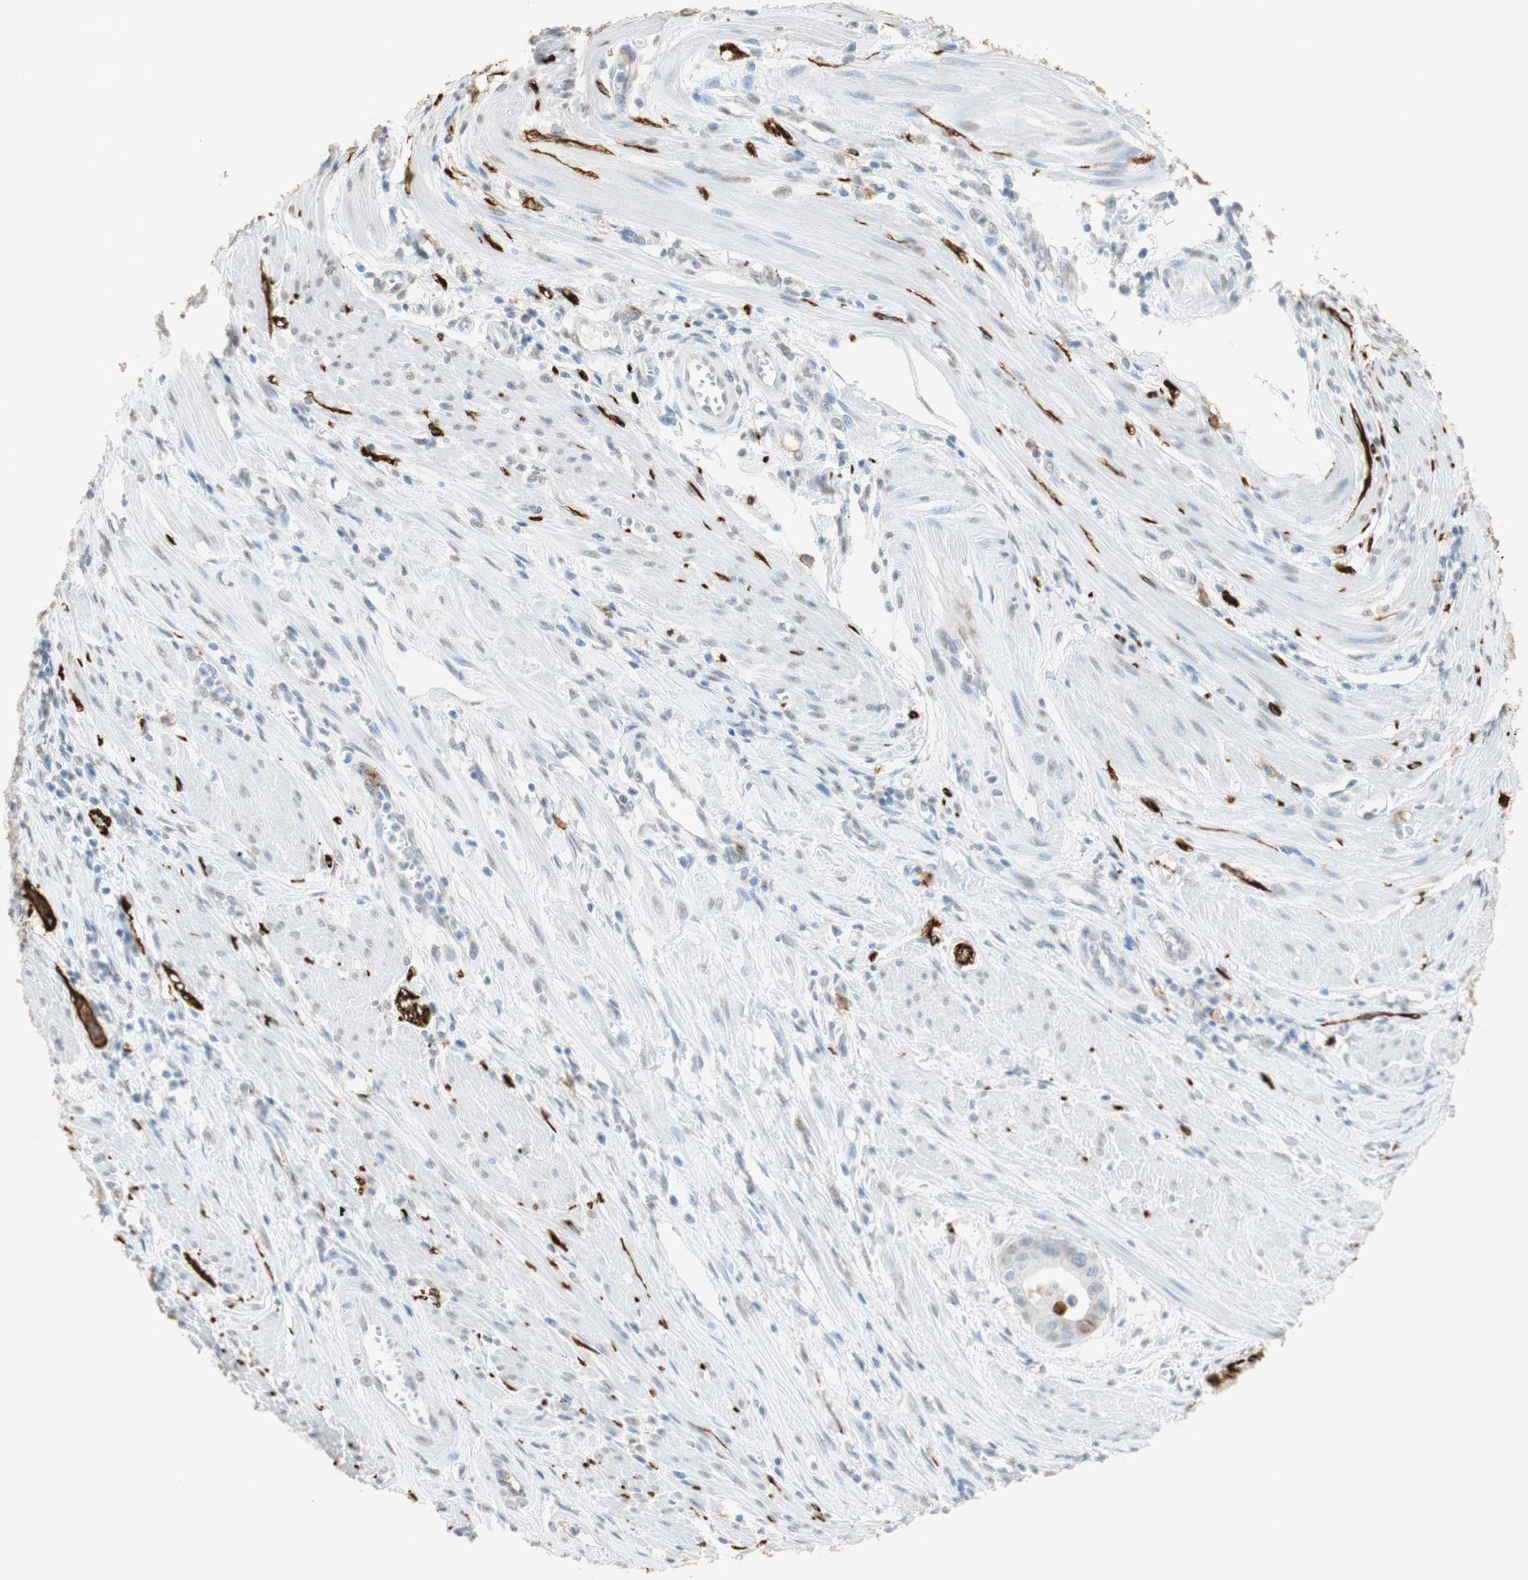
{"staining": {"intensity": "moderate", "quantity": "25%-75%", "location": "cytoplasmic/membranous"}, "tissue": "pancreatic cancer", "cell_type": "Tumor cells", "image_type": "cancer", "snomed": [{"axis": "morphology", "description": "Adenocarcinoma, NOS"}, {"axis": "topography", "description": "Pancreas"}], "caption": "The micrograph shows staining of pancreatic adenocarcinoma, revealing moderate cytoplasmic/membranous protein expression (brown color) within tumor cells.", "gene": "L1CAM", "patient": {"sex": "female", "age": 75}}